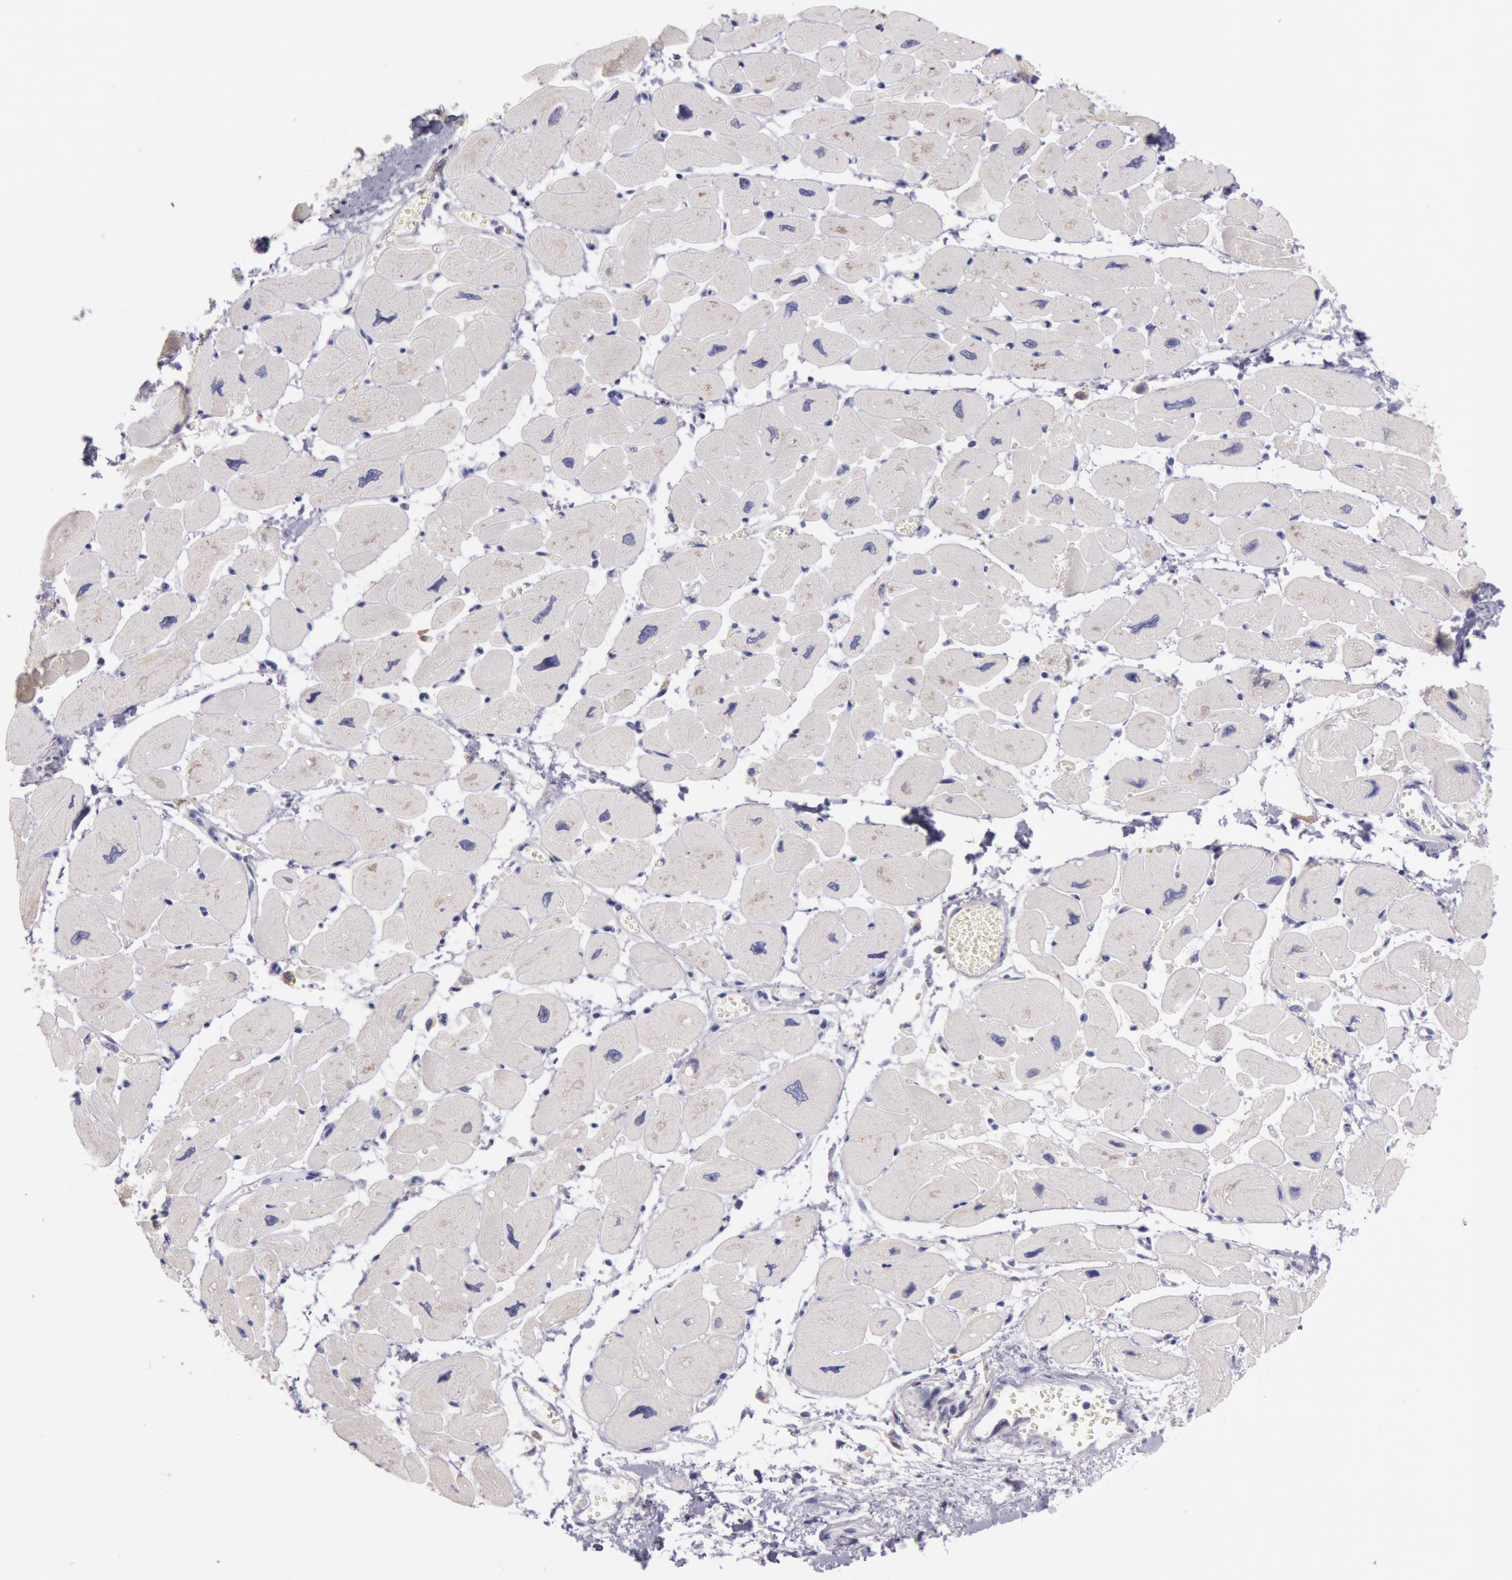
{"staining": {"intensity": "negative", "quantity": "none", "location": "none"}, "tissue": "heart muscle", "cell_type": "Cardiomyocytes", "image_type": "normal", "snomed": [{"axis": "morphology", "description": "Normal tissue, NOS"}, {"axis": "topography", "description": "Heart"}], "caption": "A high-resolution image shows immunohistochemistry staining of normal heart muscle, which reveals no significant expression in cardiomyocytes. Nuclei are stained in blue.", "gene": "MYO5A", "patient": {"sex": "female", "age": 54}}